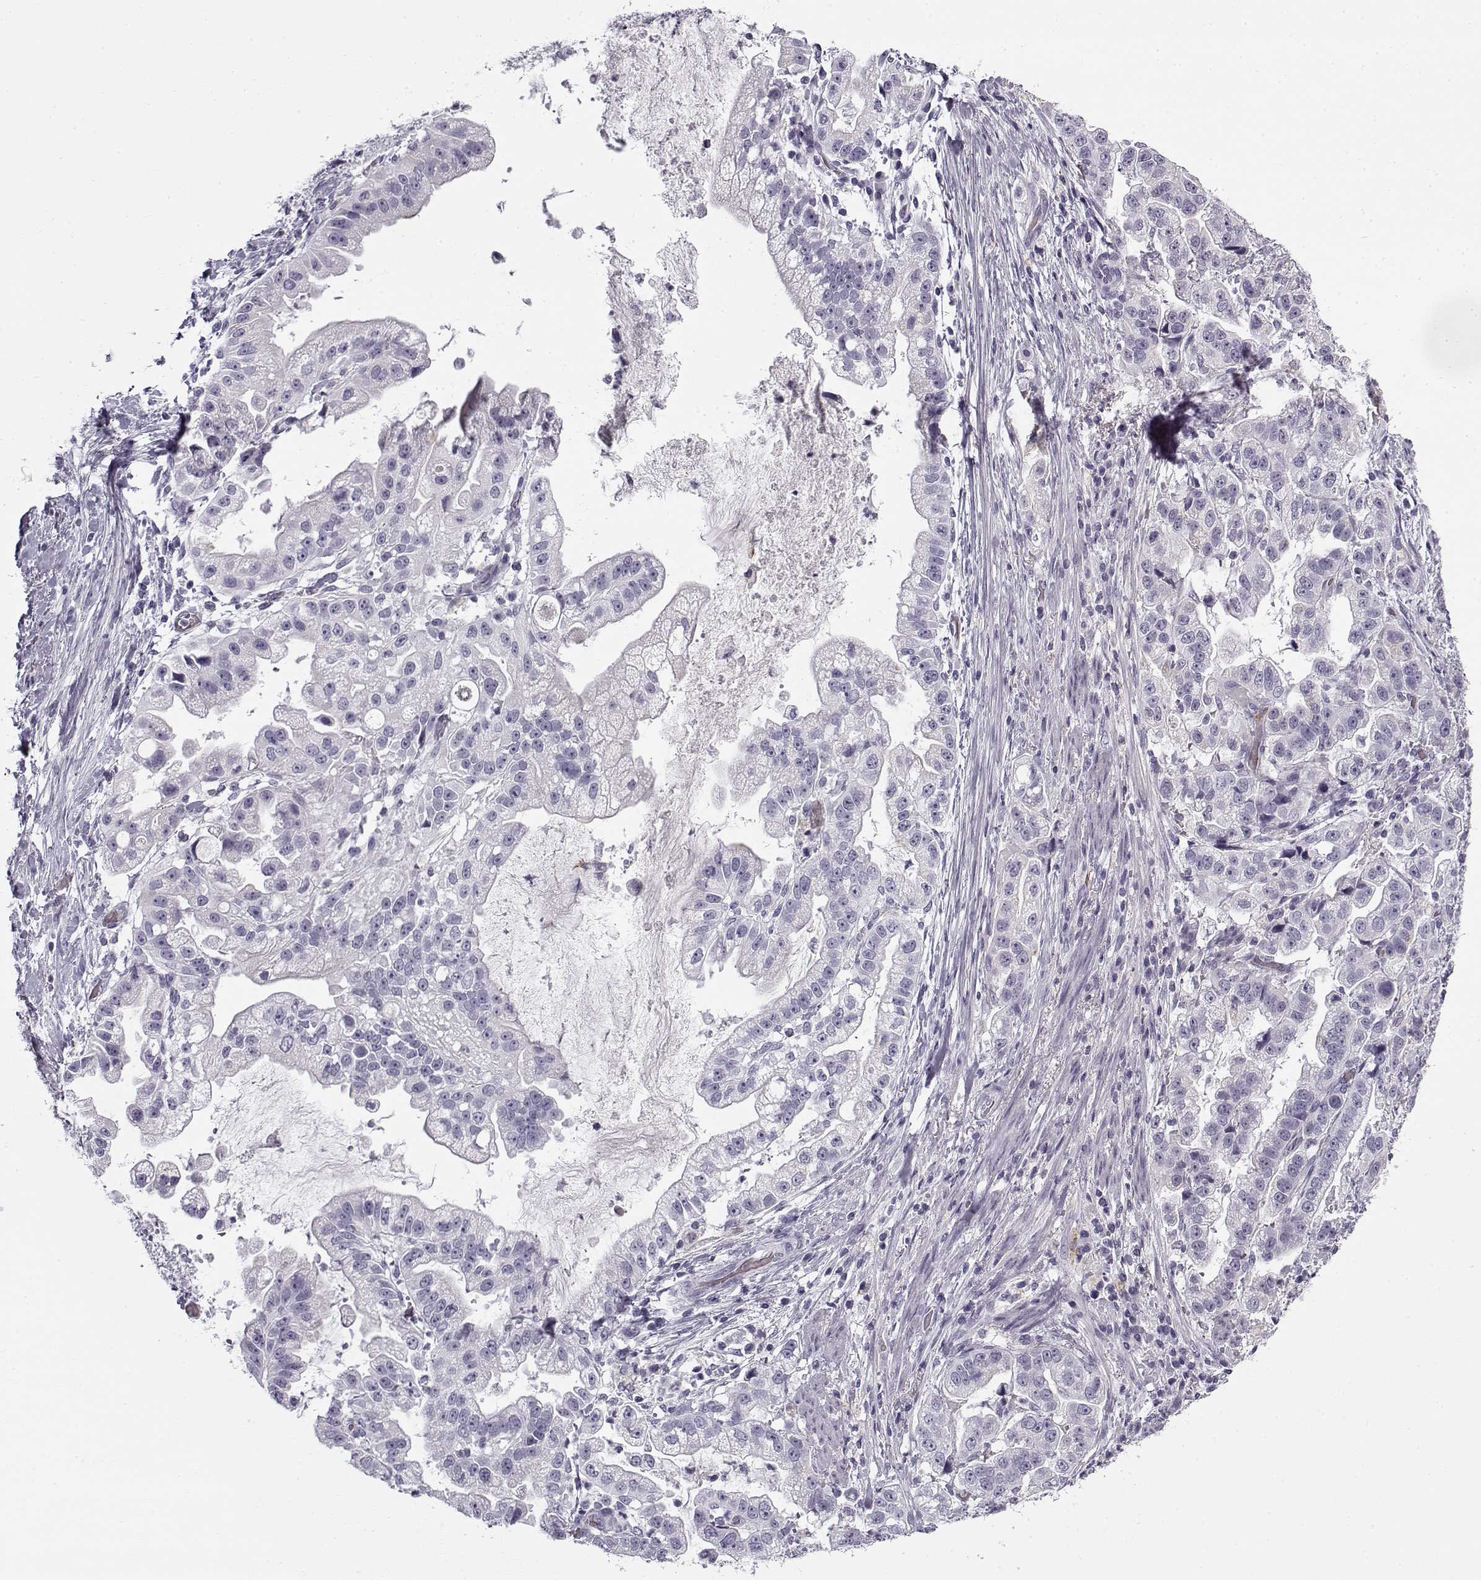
{"staining": {"intensity": "negative", "quantity": "none", "location": "none"}, "tissue": "stomach cancer", "cell_type": "Tumor cells", "image_type": "cancer", "snomed": [{"axis": "morphology", "description": "Adenocarcinoma, NOS"}, {"axis": "topography", "description": "Stomach"}], "caption": "There is no significant expression in tumor cells of stomach cancer (adenocarcinoma). (Immunohistochemistry, brightfield microscopy, high magnification).", "gene": "SNCA", "patient": {"sex": "male", "age": 59}}